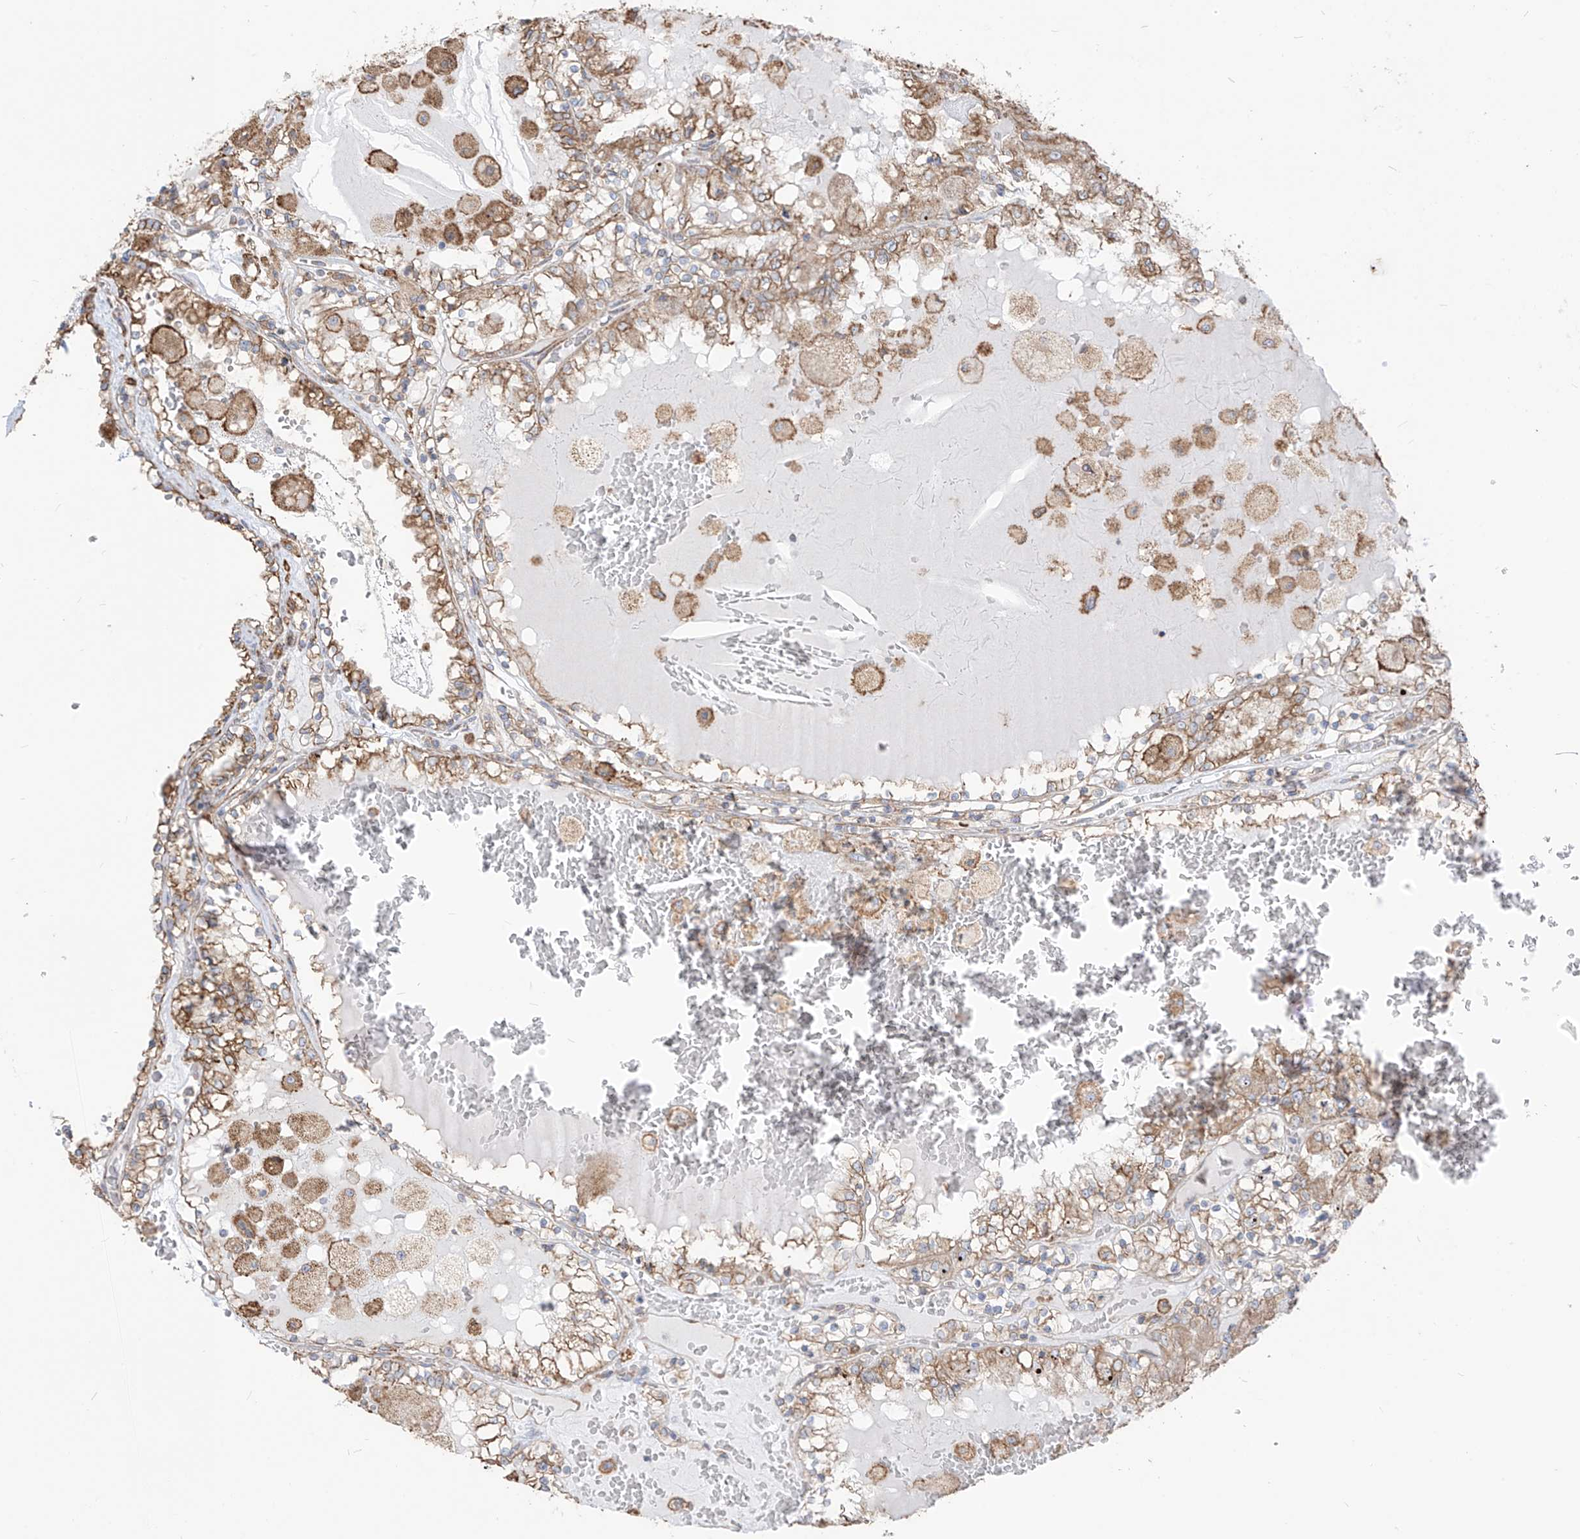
{"staining": {"intensity": "moderate", "quantity": ">75%", "location": "cytoplasmic/membranous"}, "tissue": "renal cancer", "cell_type": "Tumor cells", "image_type": "cancer", "snomed": [{"axis": "morphology", "description": "Adenocarcinoma, NOS"}, {"axis": "topography", "description": "Kidney"}], "caption": "A photomicrograph showing moderate cytoplasmic/membranous positivity in about >75% of tumor cells in renal cancer, as visualized by brown immunohistochemical staining.", "gene": "PDIA6", "patient": {"sex": "female", "age": 56}}